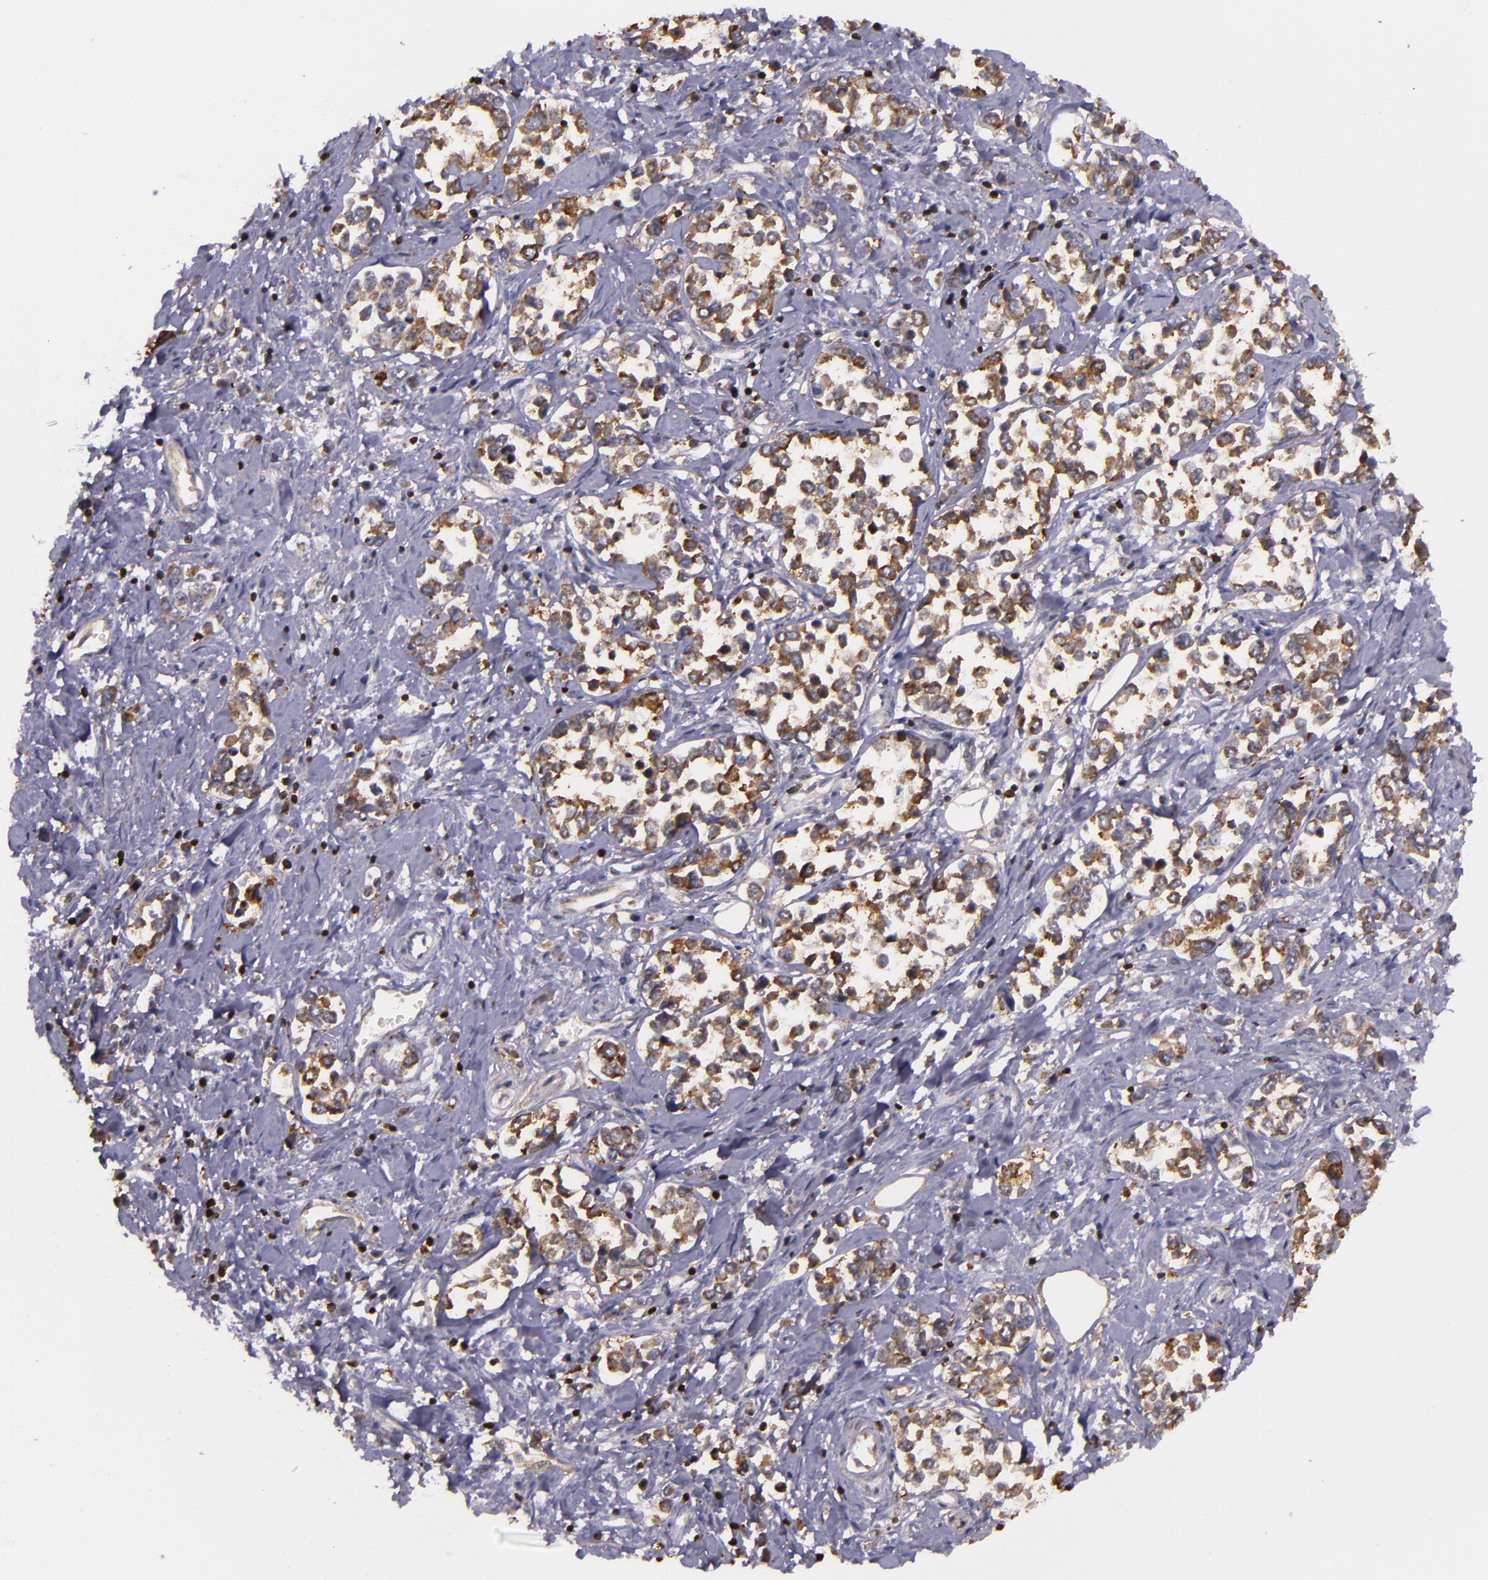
{"staining": {"intensity": "moderate", "quantity": ">75%", "location": "cytoplasmic/membranous"}, "tissue": "stomach cancer", "cell_type": "Tumor cells", "image_type": "cancer", "snomed": [{"axis": "morphology", "description": "Adenocarcinoma, NOS"}, {"axis": "topography", "description": "Stomach, upper"}], "caption": "This photomicrograph exhibits immunohistochemistry (IHC) staining of human adenocarcinoma (stomach), with medium moderate cytoplasmic/membranous staining in approximately >75% of tumor cells.", "gene": "SLC9A3R1", "patient": {"sex": "male", "age": 76}}